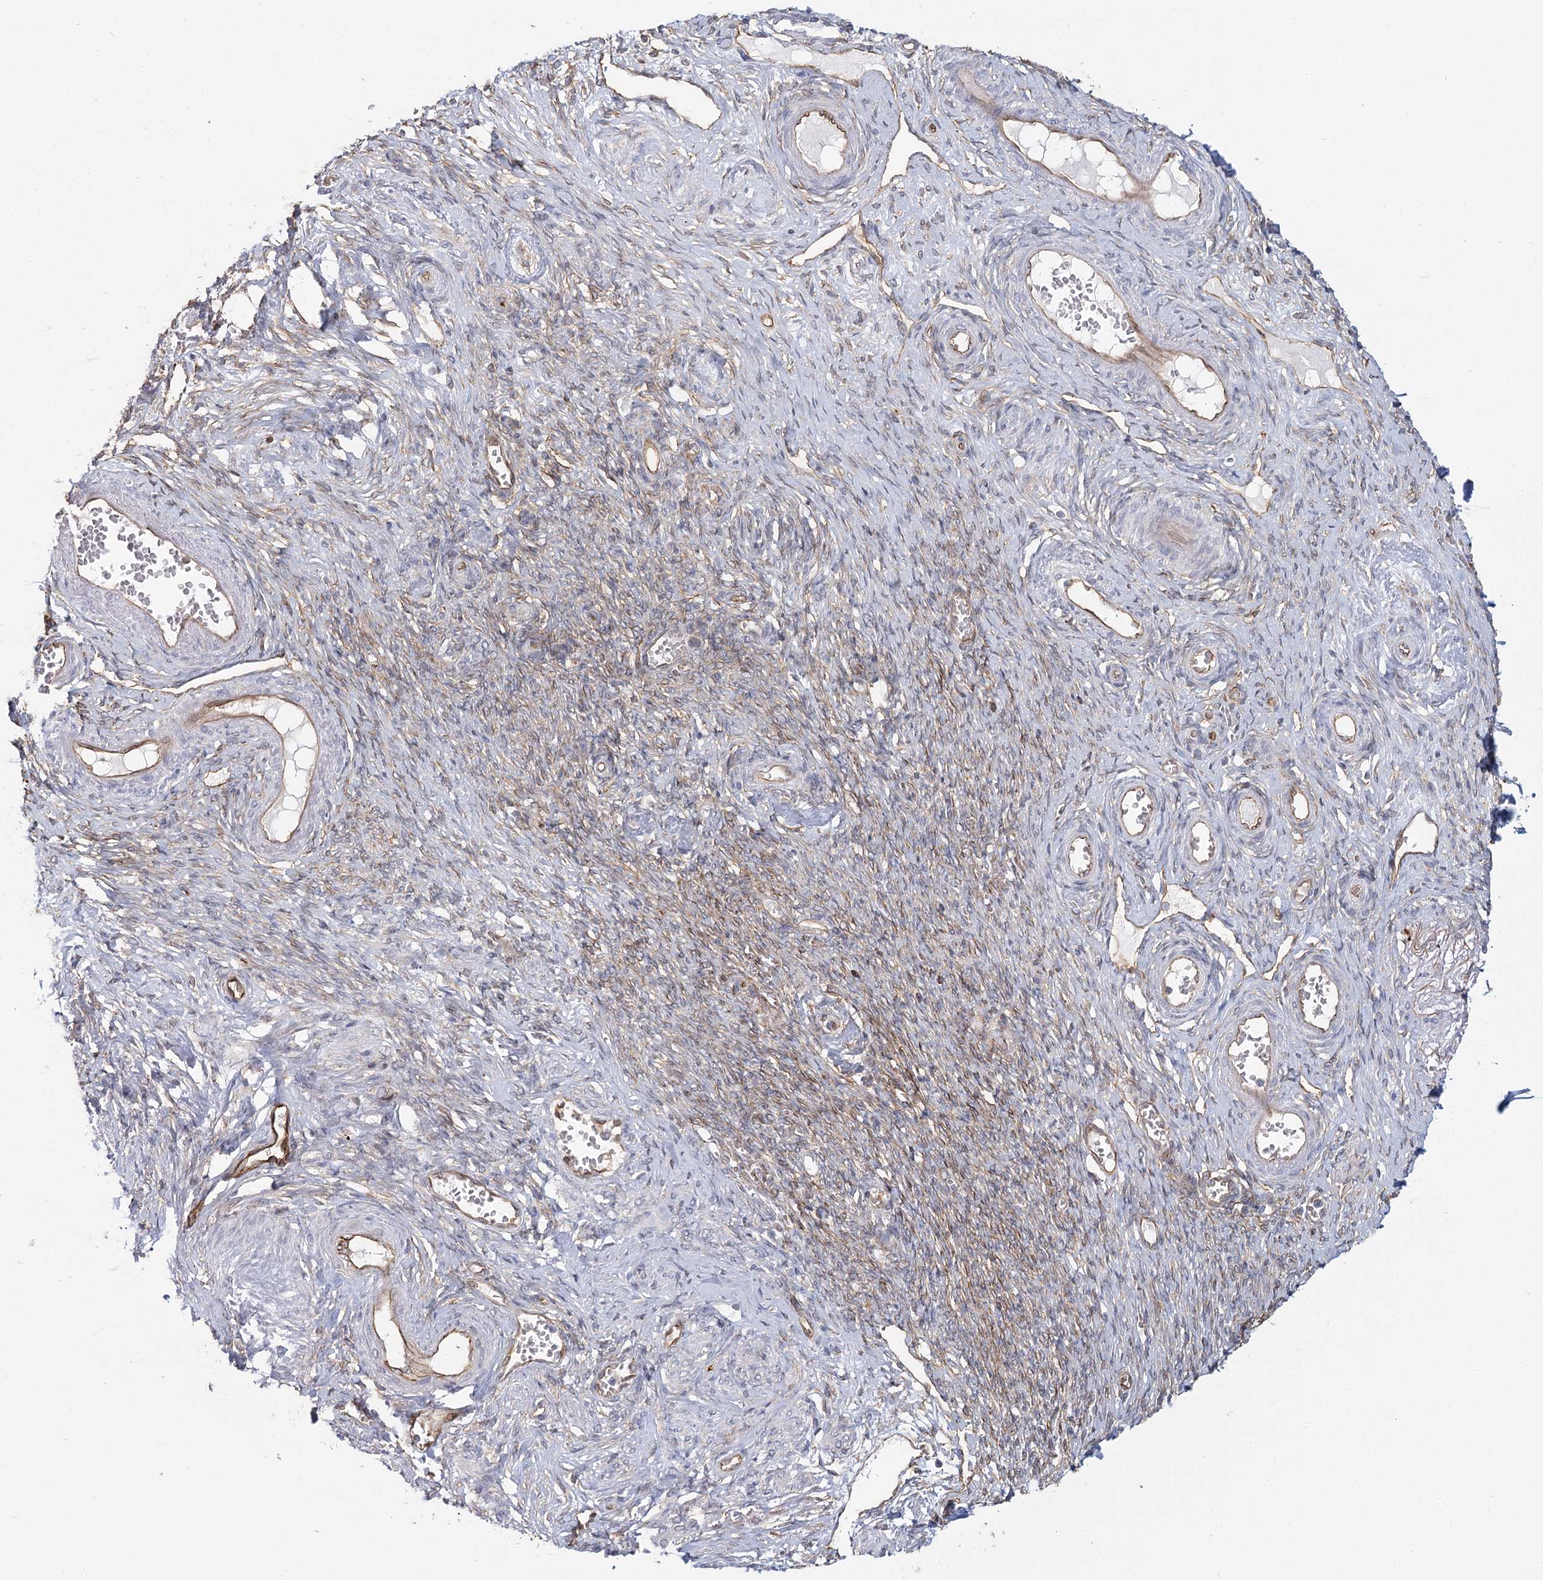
{"staining": {"intensity": "moderate", "quantity": ">75%", "location": "cytoplasmic/membranous"}, "tissue": "adipose tissue", "cell_type": "Adipocytes", "image_type": "normal", "snomed": [{"axis": "morphology", "description": "Normal tissue, NOS"}, {"axis": "topography", "description": "Vascular tissue"}, {"axis": "topography", "description": "Fallopian tube"}, {"axis": "topography", "description": "Ovary"}], "caption": "High-magnification brightfield microscopy of benign adipose tissue stained with DAB (3,3'-diaminobenzidine) (brown) and counterstained with hematoxylin (blue). adipocytes exhibit moderate cytoplasmic/membranous positivity is appreciated in about>75% of cells.", "gene": "RPP14", "patient": {"sex": "female", "age": 67}}